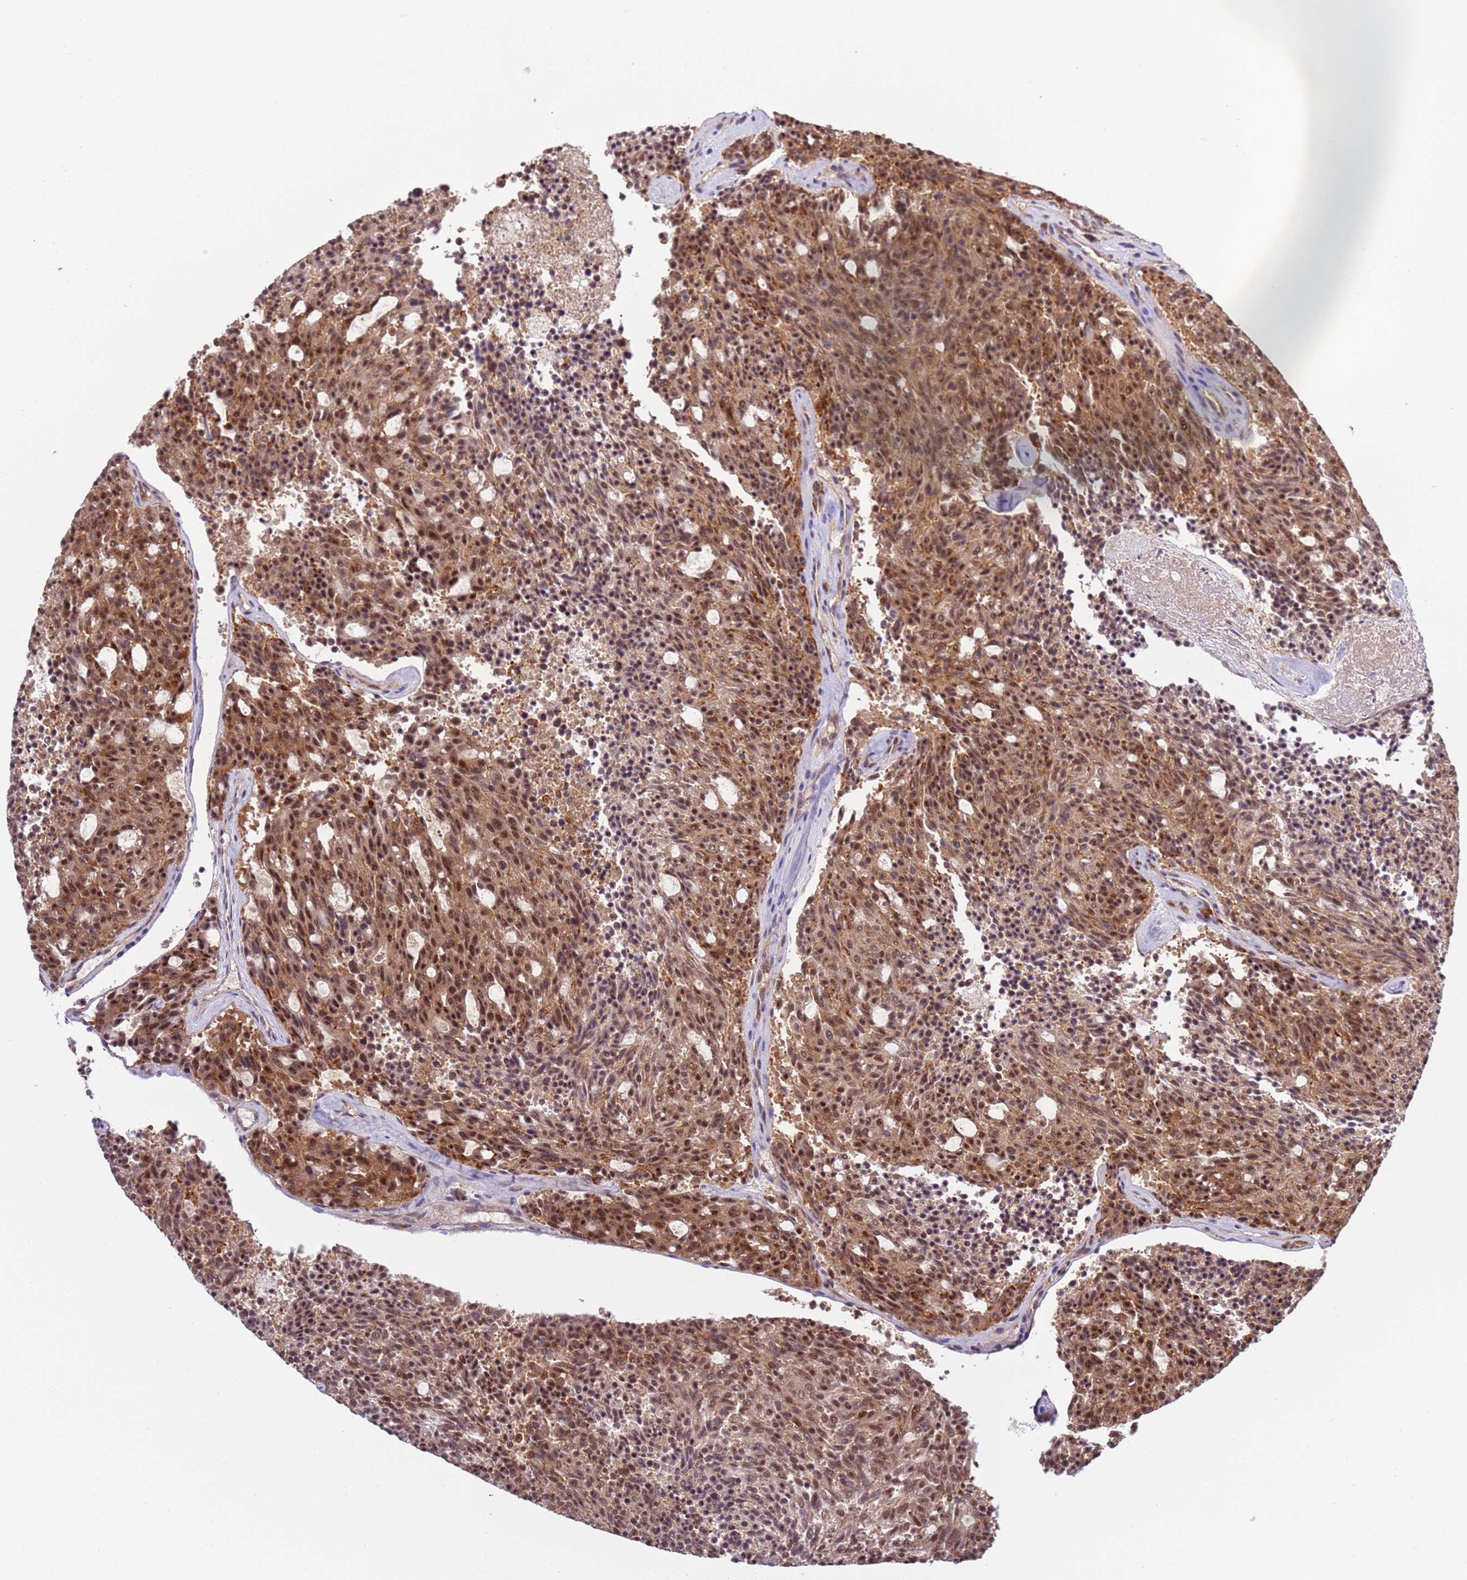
{"staining": {"intensity": "moderate", "quantity": ">75%", "location": "cytoplasmic/membranous,nuclear"}, "tissue": "carcinoid", "cell_type": "Tumor cells", "image_type": "cancer", "snomed": [{"axis": "morphology", "description": "Carcinoid, malignant, NOS"}, {"axis": "topography", "description": "Pancreas"}], "caption": "This is an image of immunohistochemistry (IHC) staining of carcinoid, which shows moderate expression in the cytoplasmic/membranous and nuclear of tumor cells.", "gene": "PRPF6", "patient": {"sex": "female", "age": 54}}